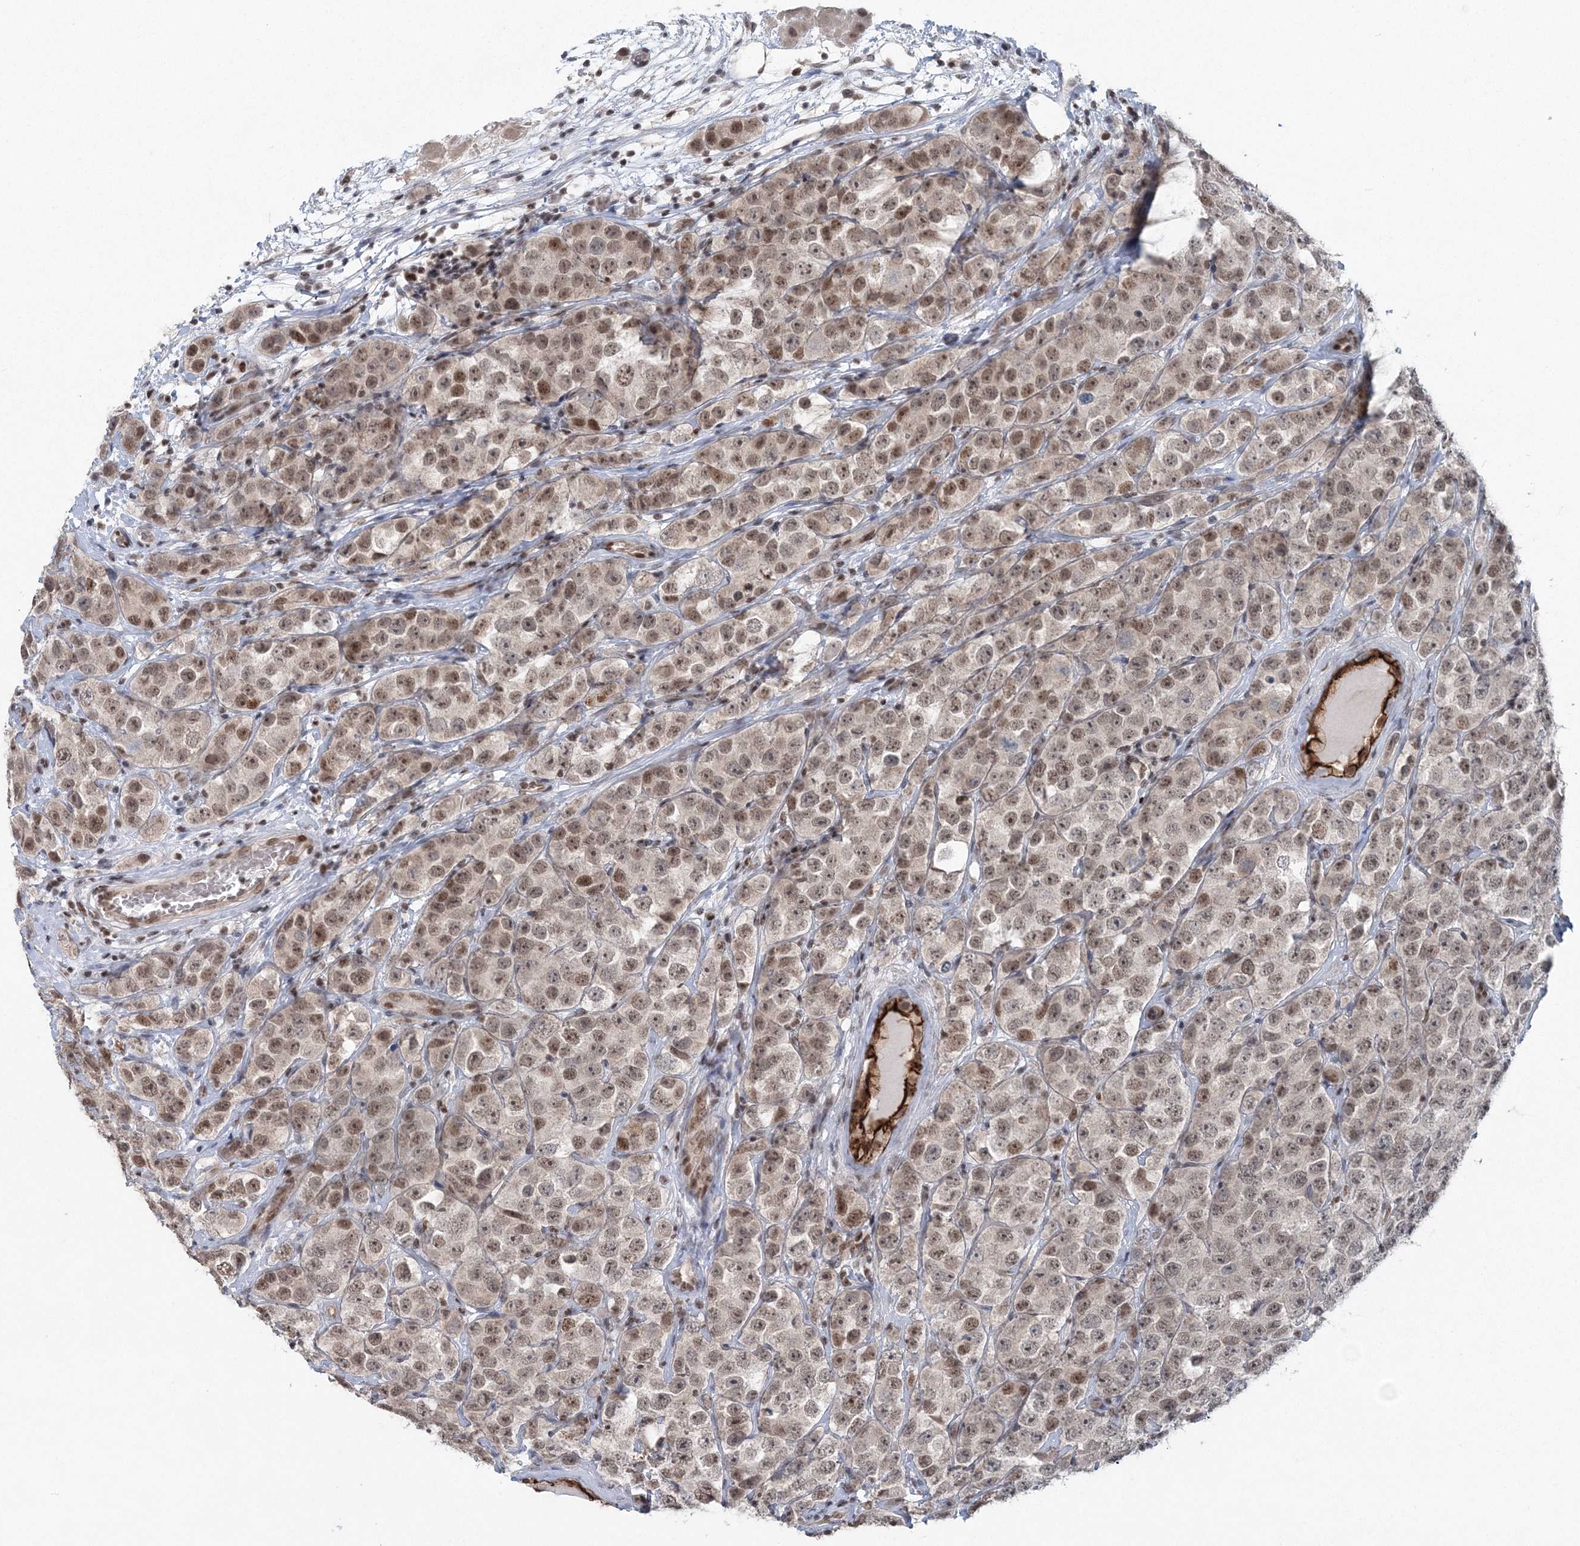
{"staining": {"intensity": "moderate", "quantity": ">75%", "location": "nuclear"}, "tissue": "testis cancer", "cell_type": "Tumor cells", "image_type": "cancer", "snomed": [{"axis": "morphology", "description": "Seminoma, NOS"}, {"axis": "topography", "description": "Testis"}], "caption": "The photomicrograph demonstrates a brown stain indicating the presence of a protein in the nuclear of tumor cells in testis cancer (seminoma).", "gene": "PDS5A", "patient": {"sex": "male", "age": 28}}